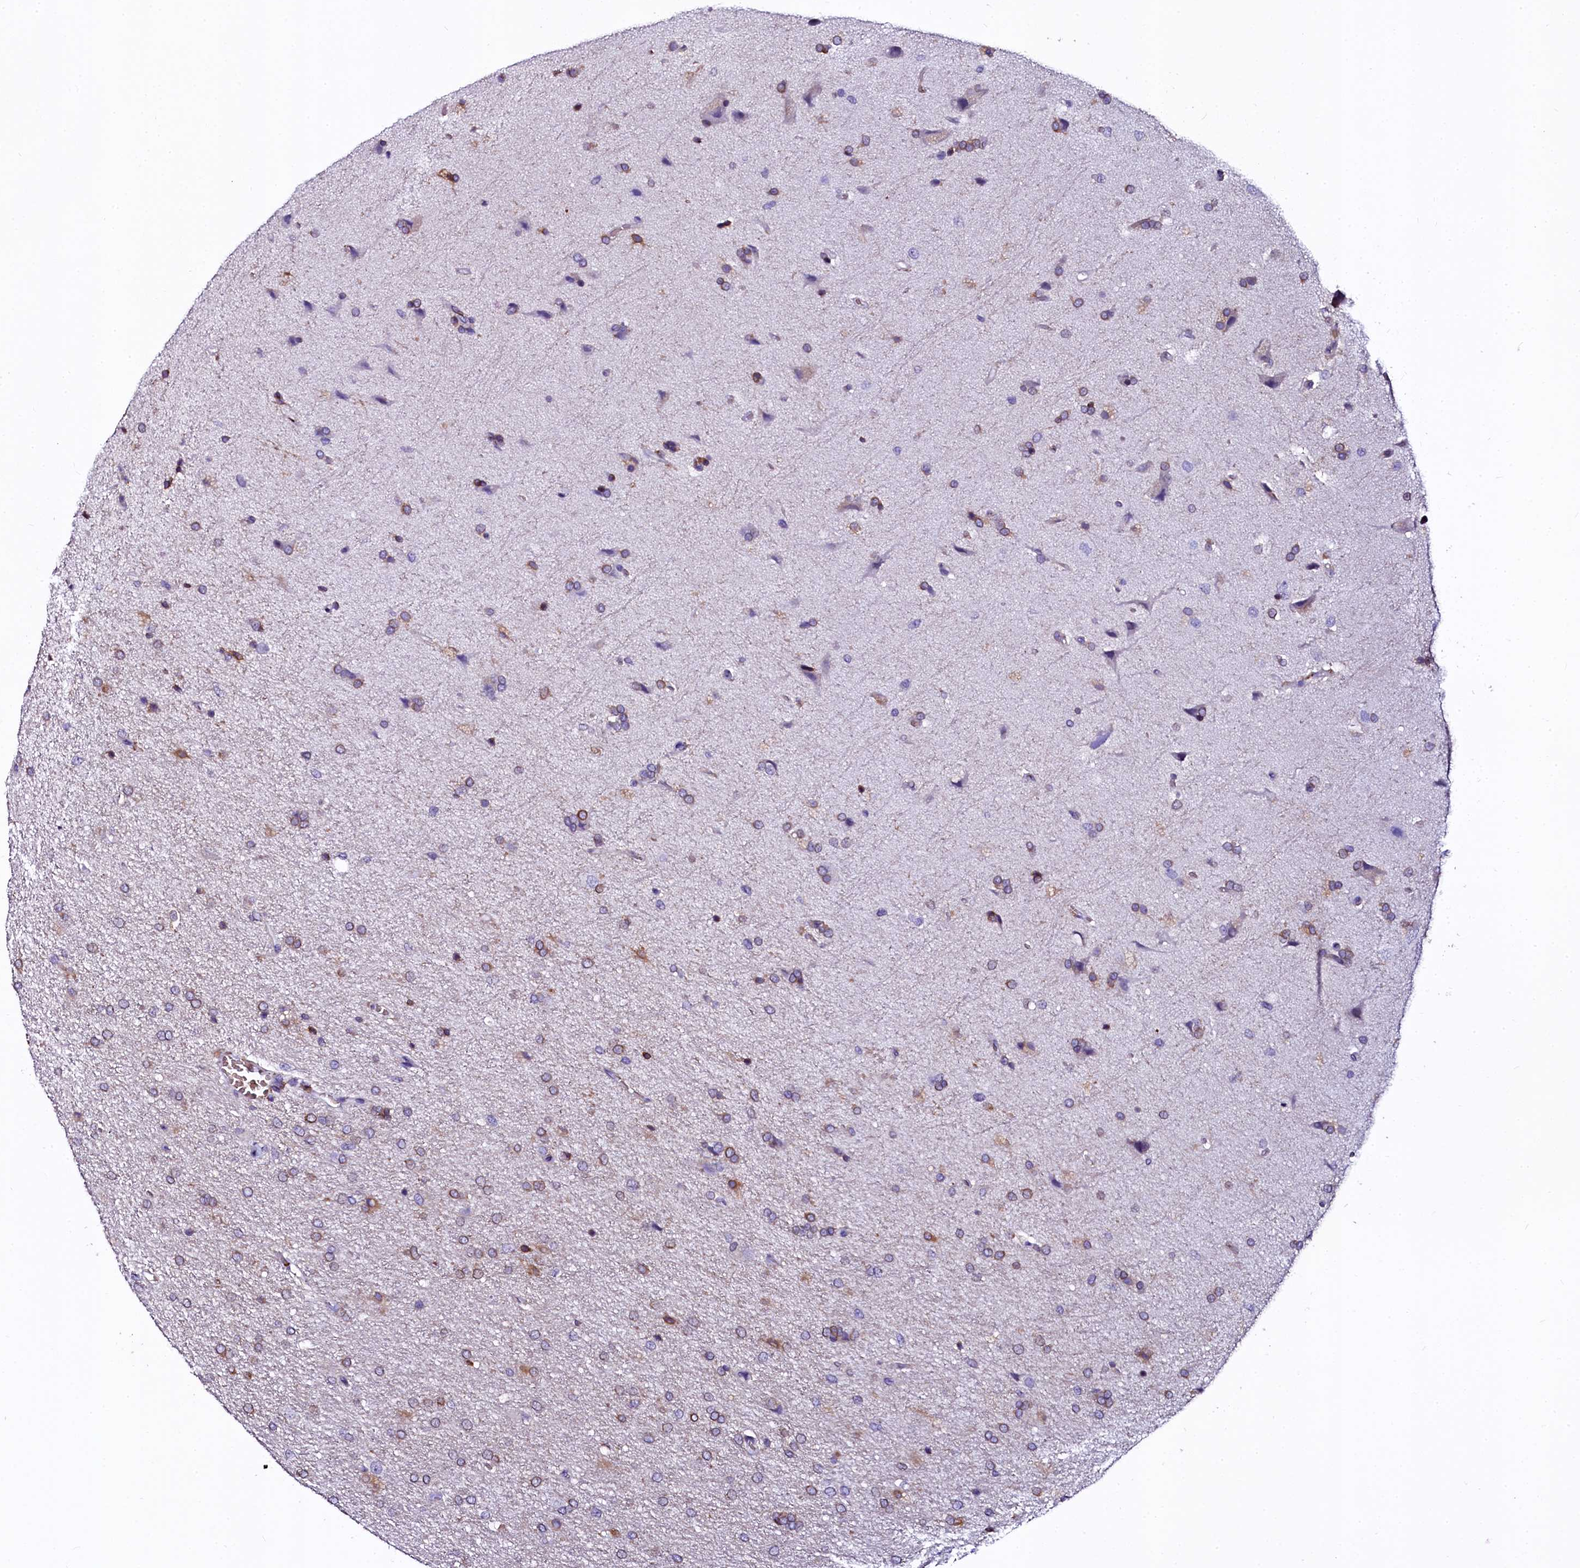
{"staining": {"intensity": "moderate", "quantity": "25%-75%", "location": "cytoplasmic/membranous"}, "tissue": "glioma", "cell_type": "Tumor cells", "image_type": "cancer", "snomed": [{"axis": "morphology", "description": "Glioma, malignant, High grade"}, {"axis": "topography", "description": "Brain"}], "caption": "Immunohistochemistry image of human malignant high-grade glioma stained for a protein (brown), which shows medium levels of moderate cytoplasmic/membranous staining in about 25%-75% of tumor cells.", "gene": "CTDSPL2", "patient": {"sex": "male", "age": 72}}